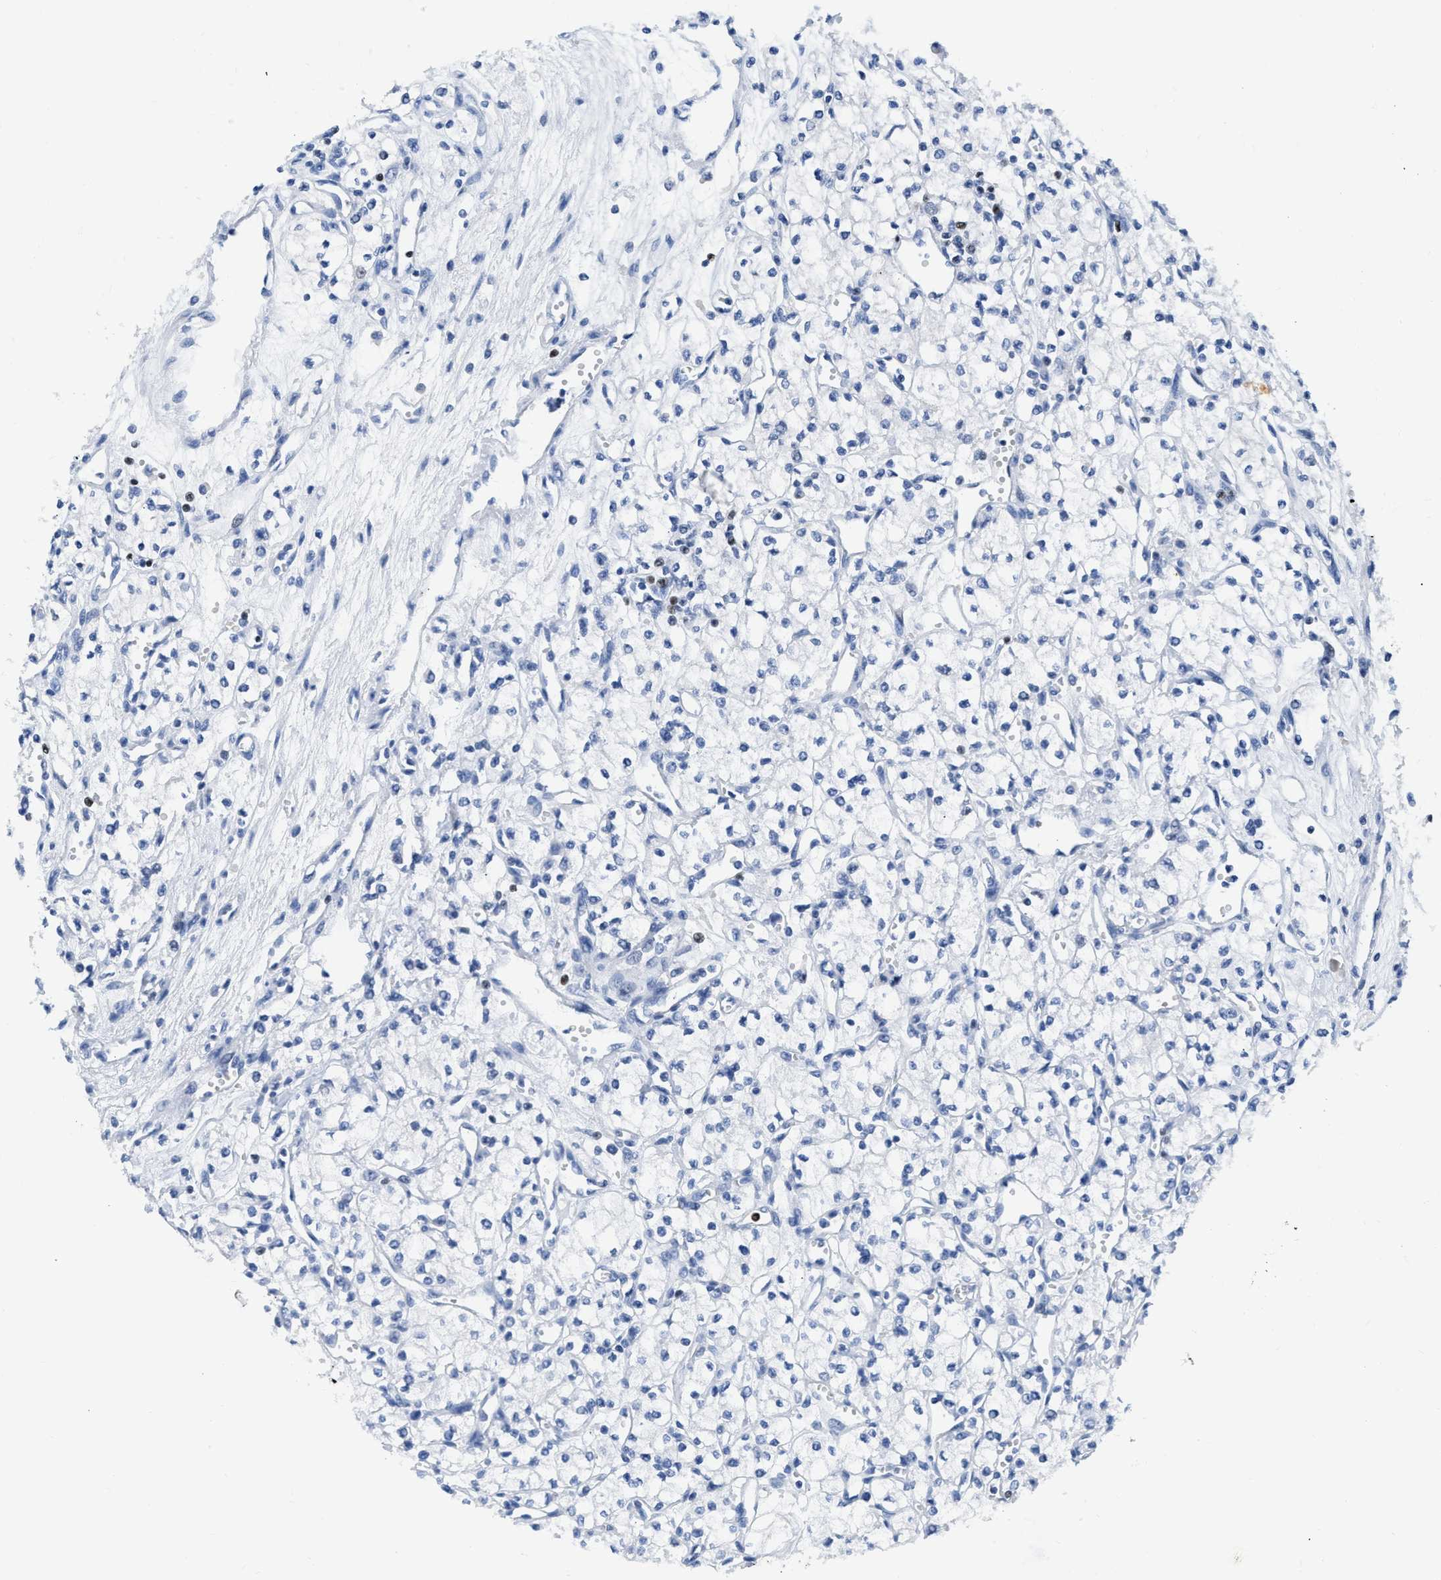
{"staining": {"intensity": "negative", "quantity": "none", "location": "none"}, "tissue": "renal cancer", "cell_type": "Tumor cells", "image_type": "cancer", "snomed": [{"axis": "morphology", "description": "Adenocarcinoma, NOS"}, {"axis": "topography", "description": "Kidney"}], "caption": "Tumor cells are negative for brown protein staining in renal cancer.", "gene": "TCF7", "patient": {"sex": "male", "age": 59}}